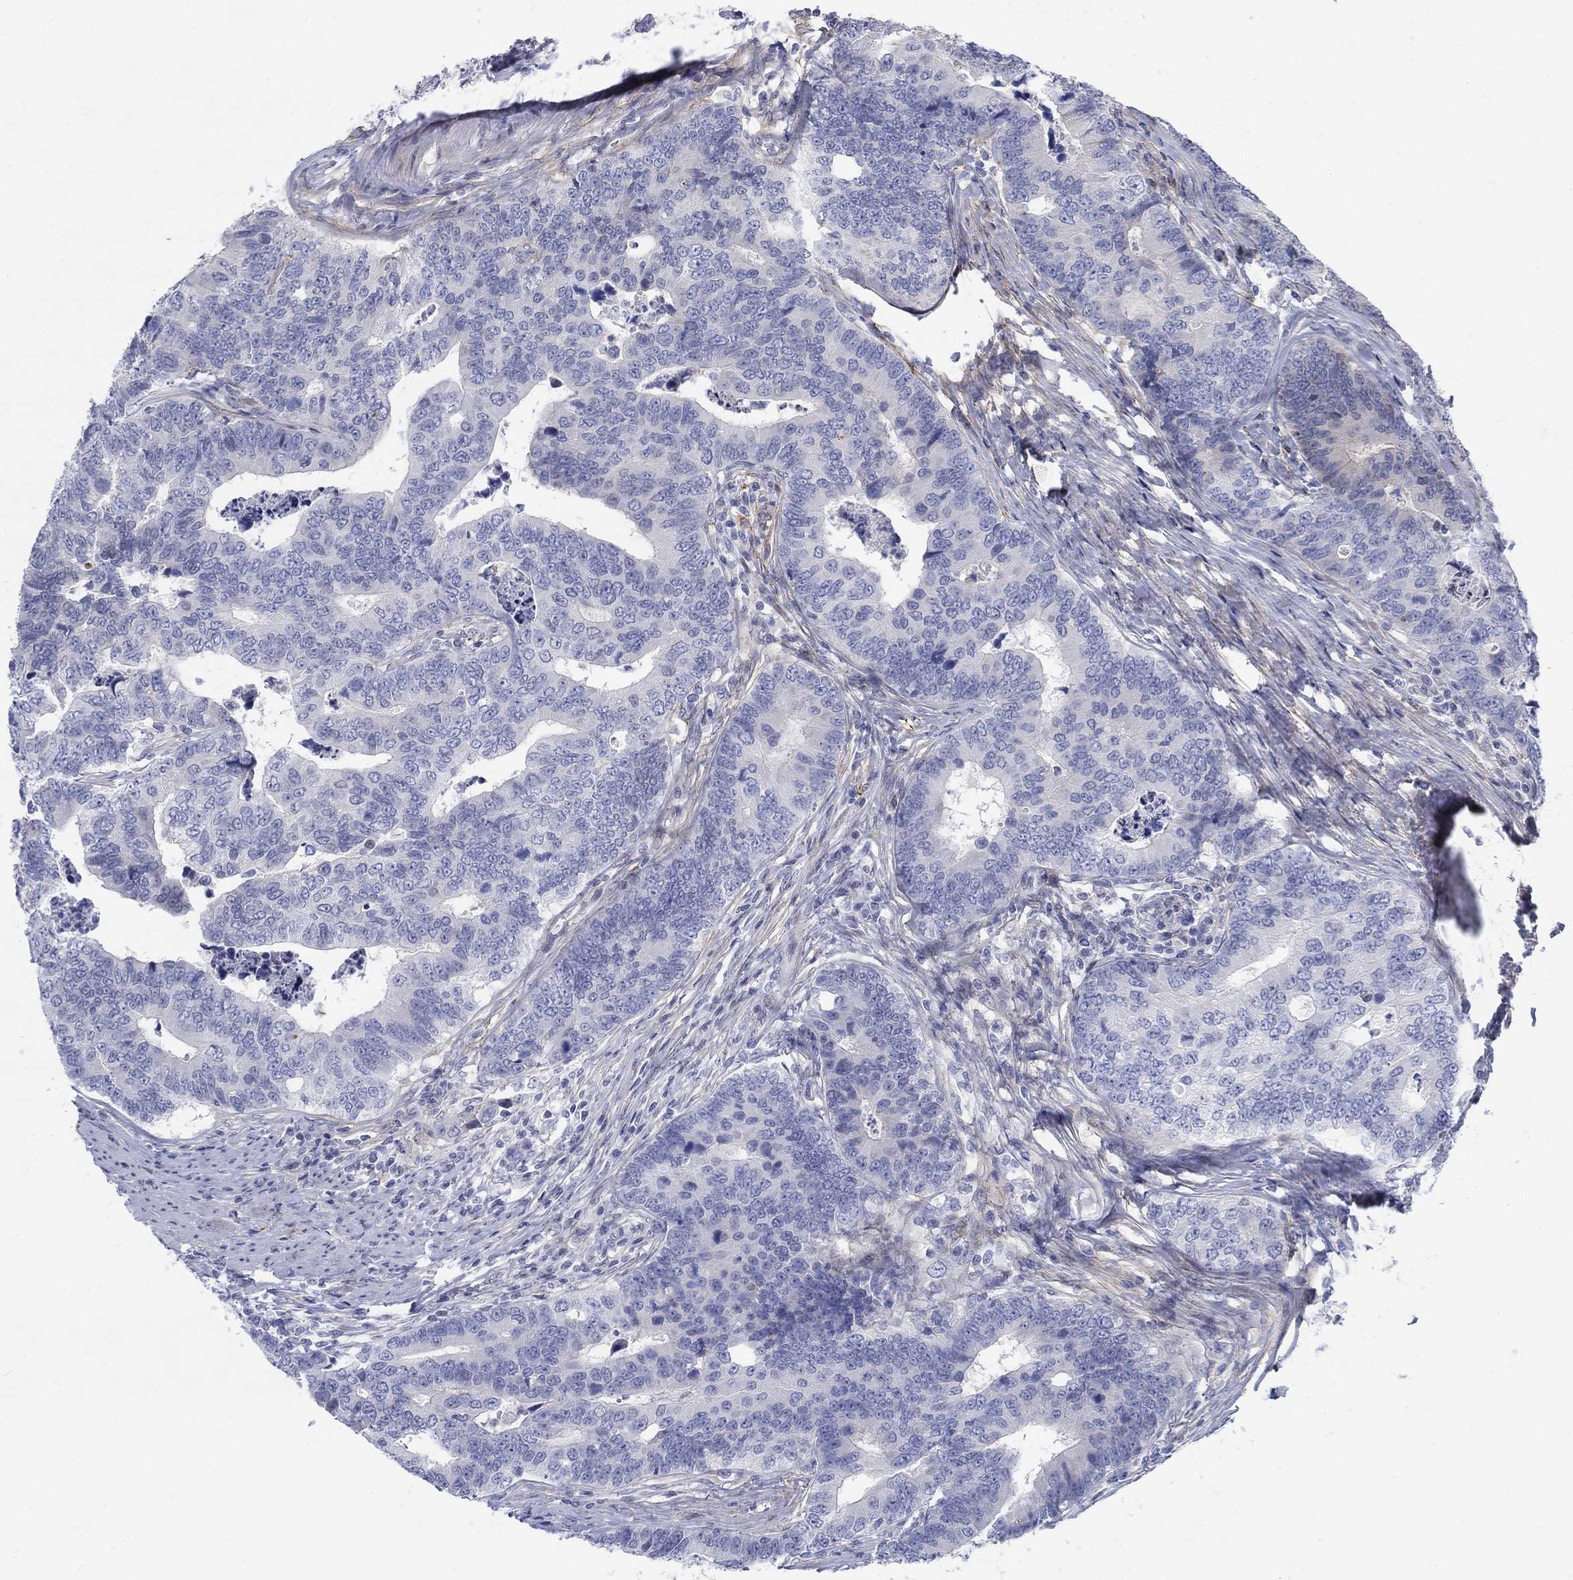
{"staining": {"intensity": "negative", "quantity": "none", "location": "none"}, "tissue": "colorectal cancer", "cell_type": "Tumor cells", "image_type": "cancer", "snomed": [{"axis": "morphology", "description": "Adenocarcinoma, NOS"}, {"axis": "topography", "description": "Colon"}], "caption": "The histopathology image demonstrates no staining of tumor cells in colorectal cancer (adenocarcinoma).", "gene": "MYO3A", "patient": {"sex": "female", "age": 72}}